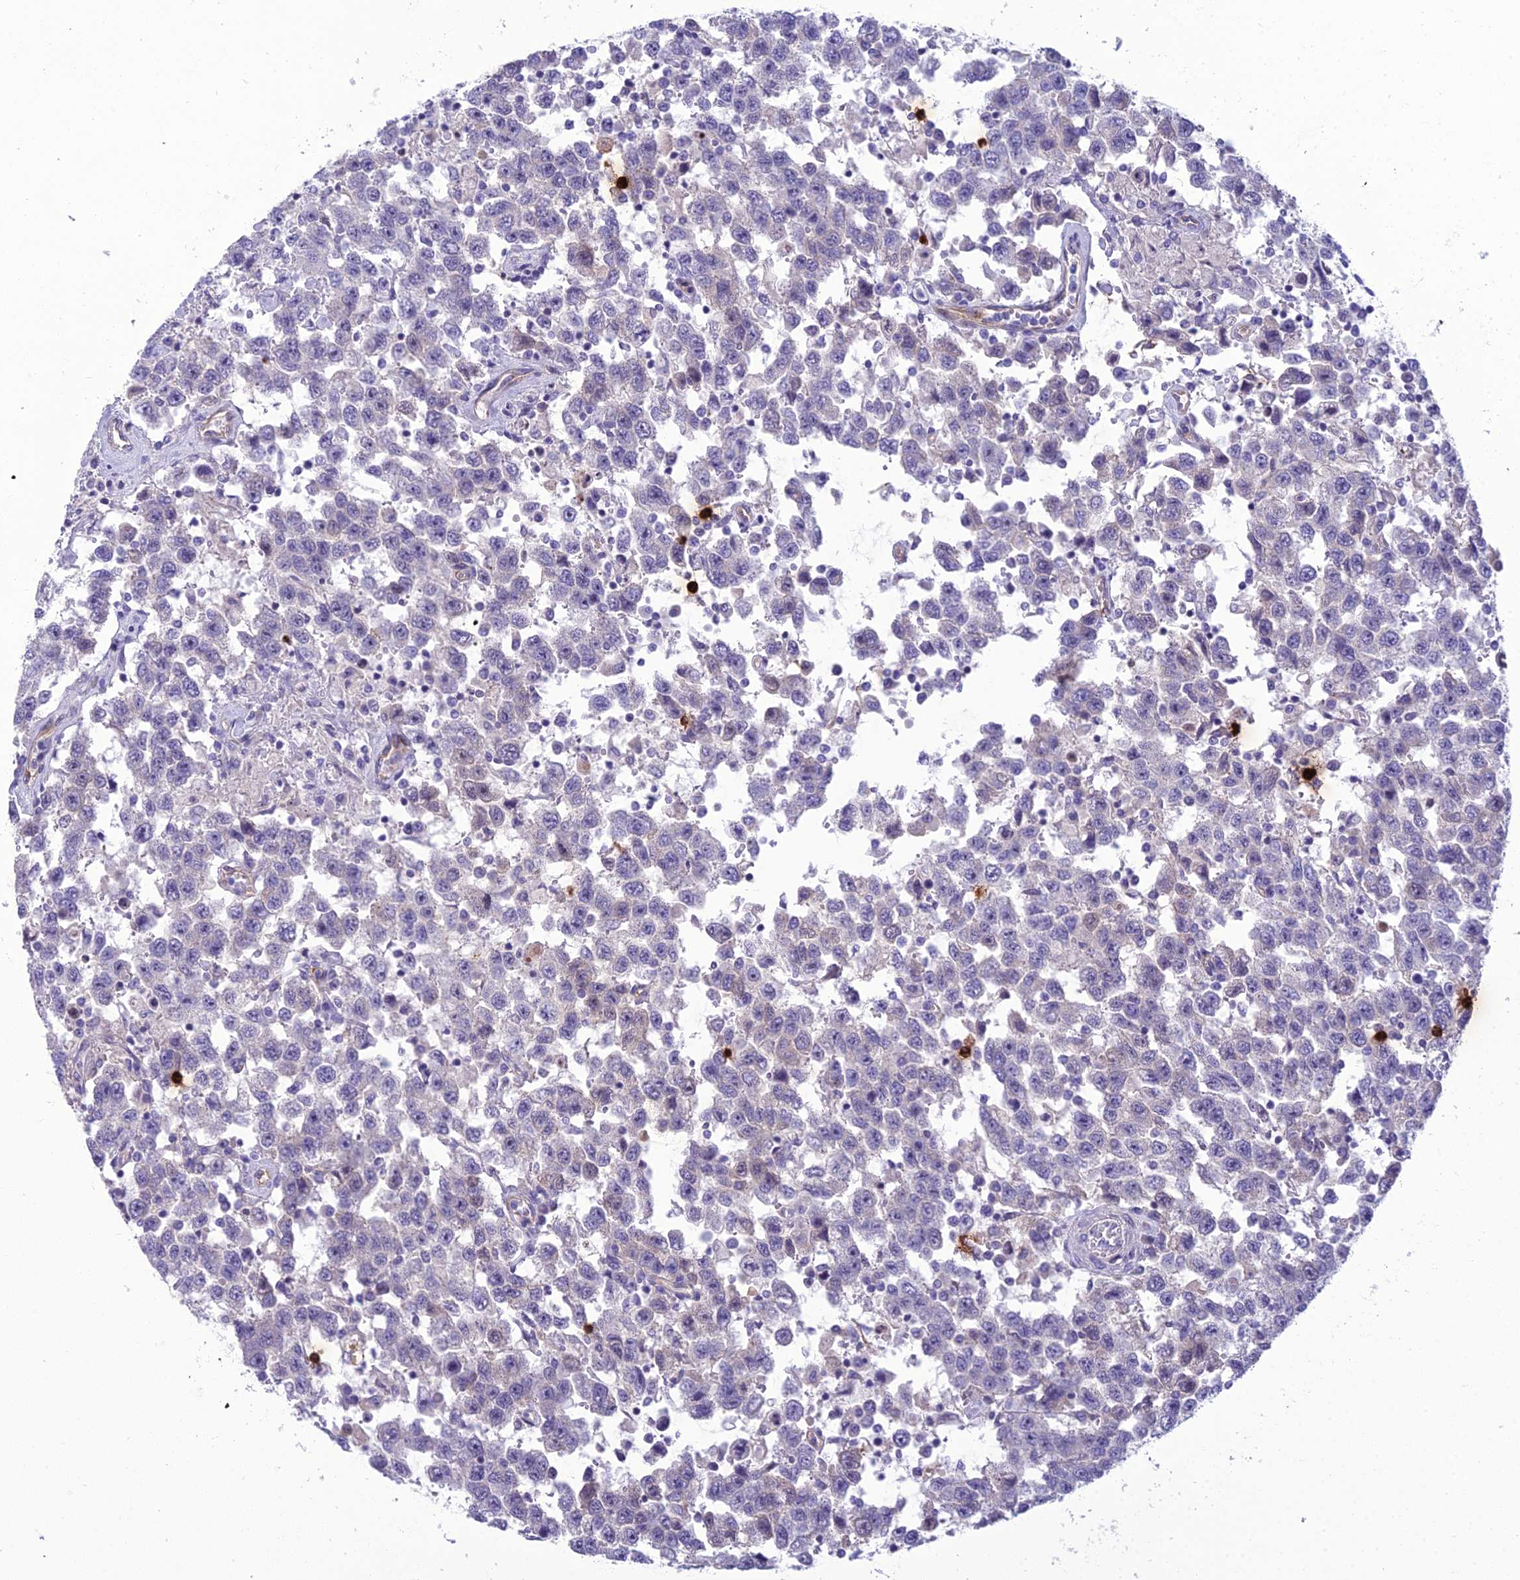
{"staining": {"intensity": "negative", "quantity": "none", "location": "none"}, "tissue": "testis cancer", "cell_type": "Tumor cells", "image_type": "cancer", "snomed": [{"axis": "morphology", "description": "Seminoma, NOS"}, {"axis": "topography", "description": "Testis"}], "caption": "Human testis cancer (seminoma) stained for a protein using IHC displays no expression in tumor cells.", "gene": "BBS7", "patient": {"sex": "male", "age": 41}}